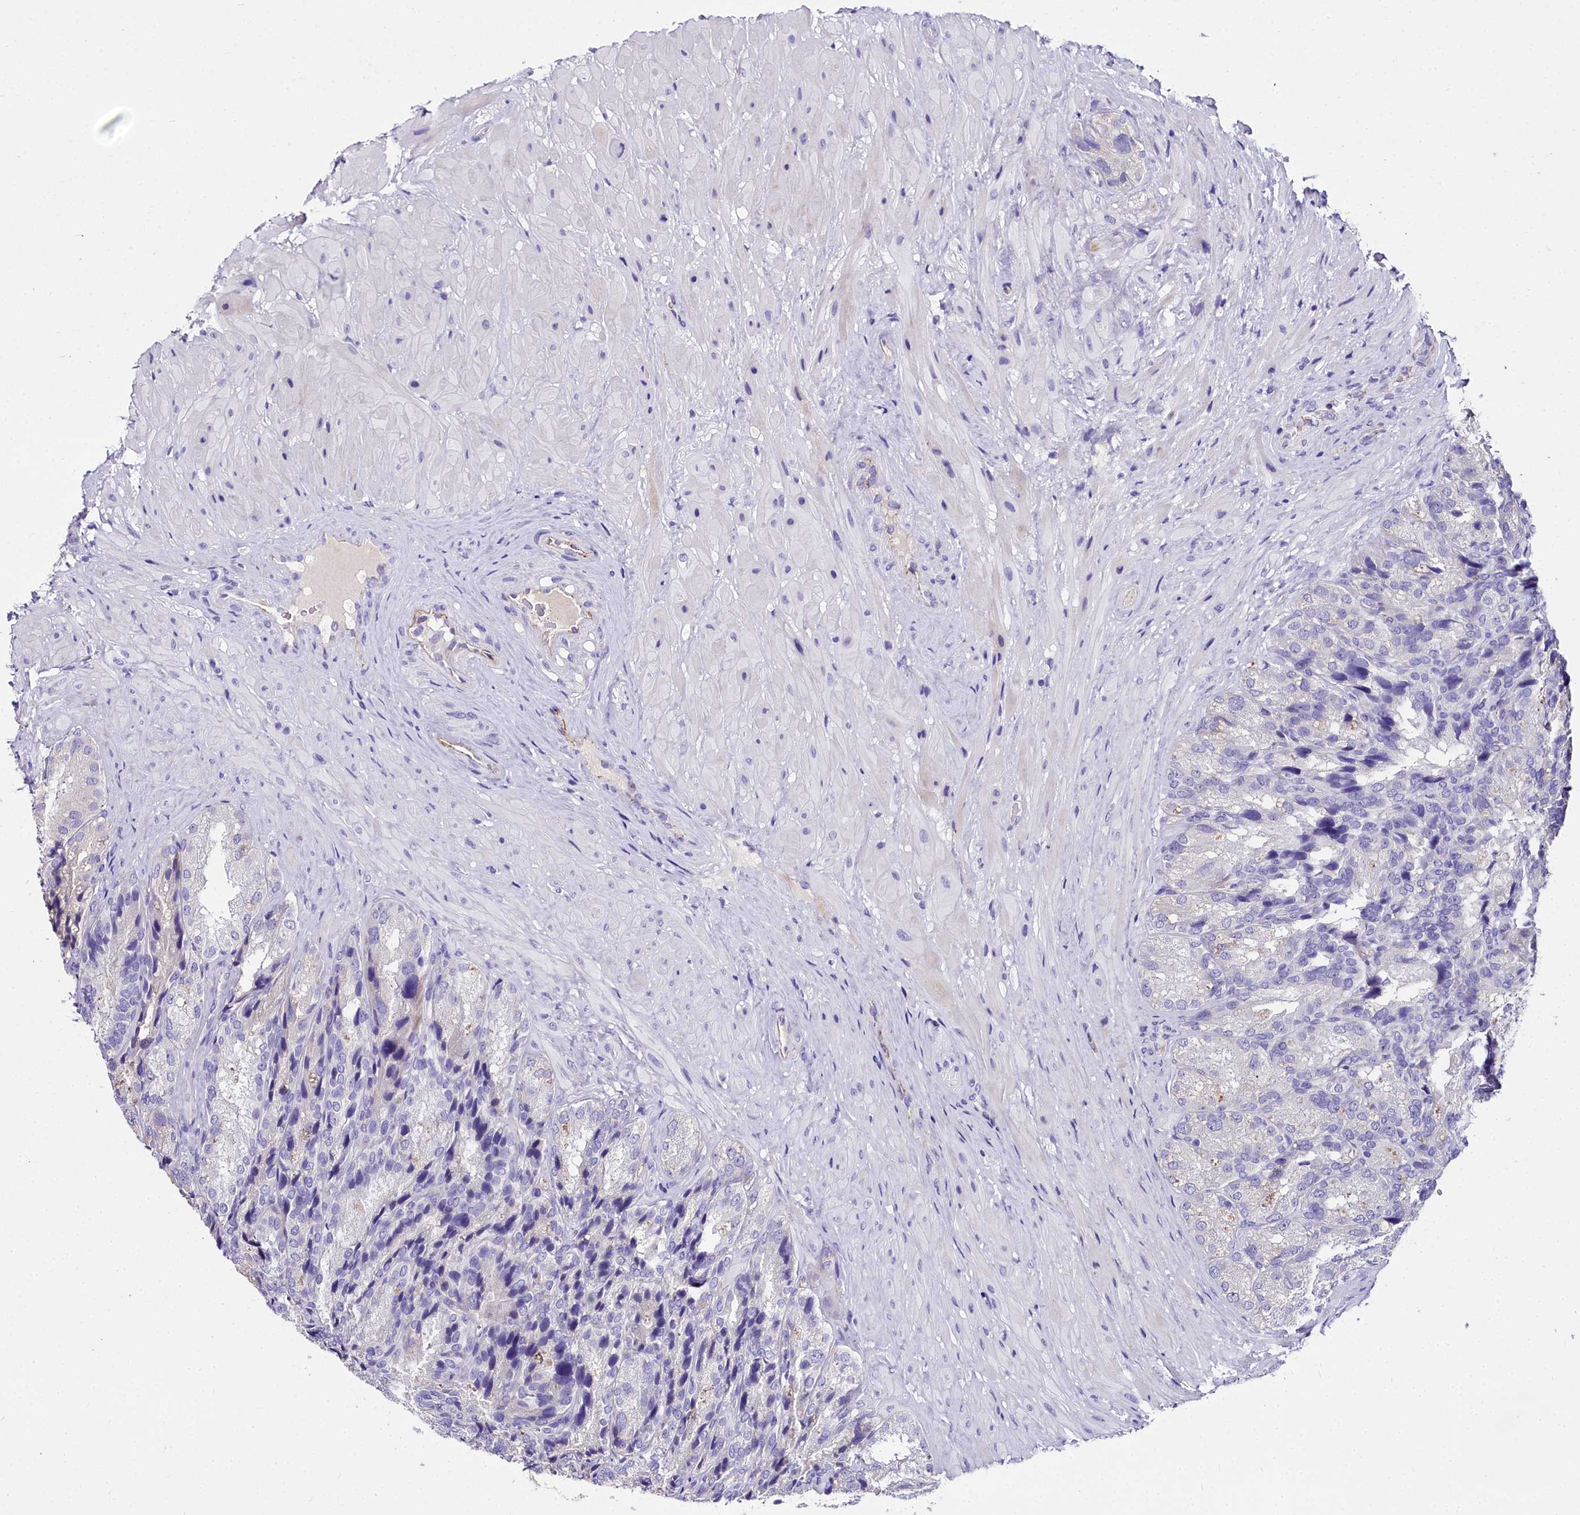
{"staining": {"intensity": "negative", "quantity": "none", "location": "none"}, "tissue": "seminal vesicle", "cell_type": "Glandular cells", "image_type": "normal", "snomed": [{"axis": "morphology", "description": "Normal tissue, NOS"}, {"axis": "topography", "description": "Seminal veicle"}], "caption": "Immunohistochemistry (IHC) image of normal human seminal vesicle stained for a protein (brown), which demonstrates no expression in glandular cells.", "gene": "MS4A18", "patient": {"sex": "male", "age": 58}}